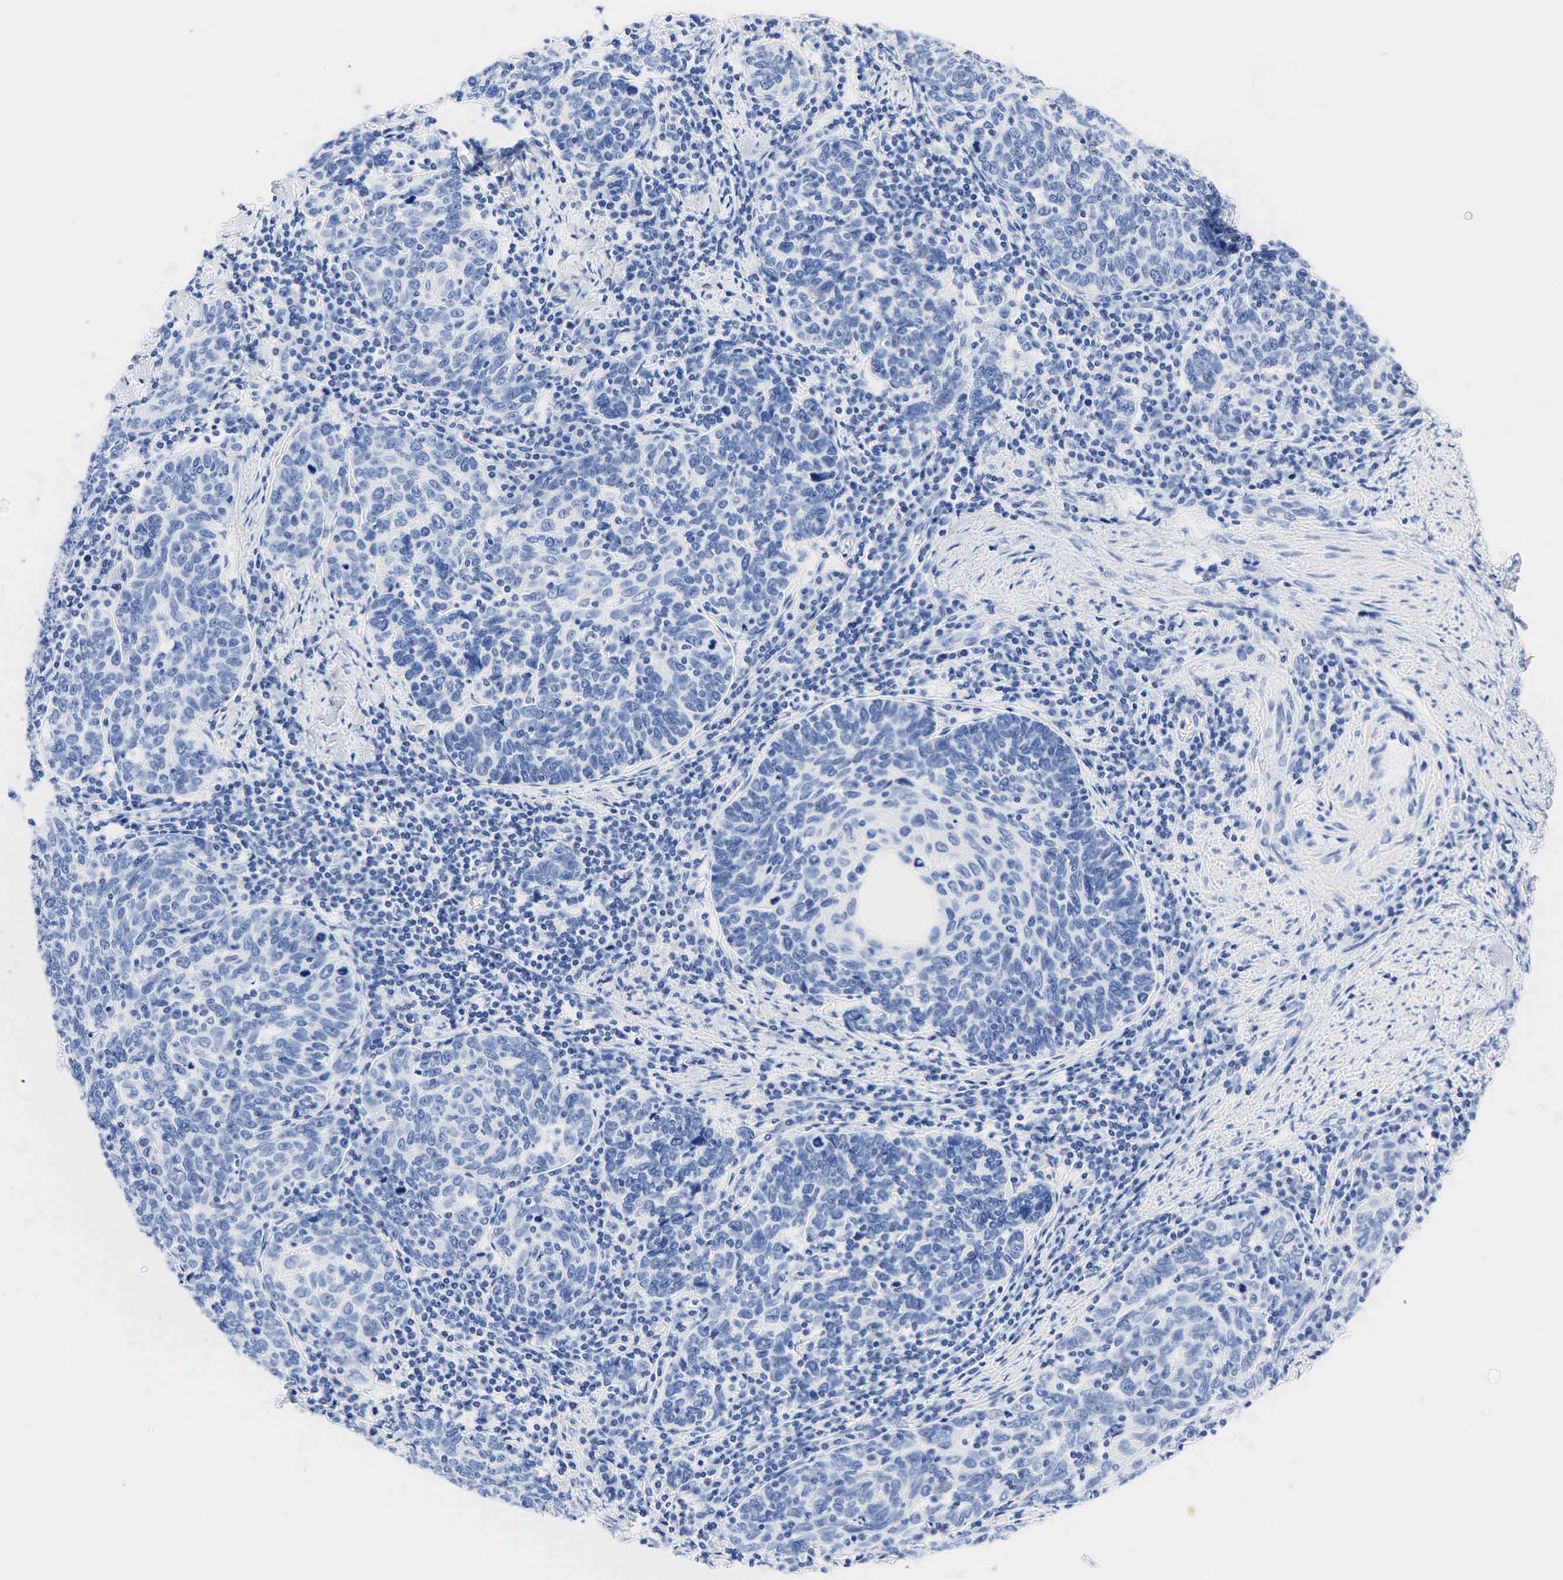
{"staining": {"intensity": "negative", "quantity": "none", "location": "none"}, "tissue": "cervical cancer", "cell_type": "Tumor cells", "image_type": "cancer", "snomed": [{"axis": "morphology", "description": "Squamous cell carcinoma, NOS"}, {"axis": "topography", "description": "Cervix"}], "caption": "High power microscopy image of an immunohistochemistry (IHC) photomicrograph of cervical squamous cell carcinoma, revealing no significant expression in tumor cells.", "gene": "NKX2-1", "patient": {"sex": "female", "age": 41}}